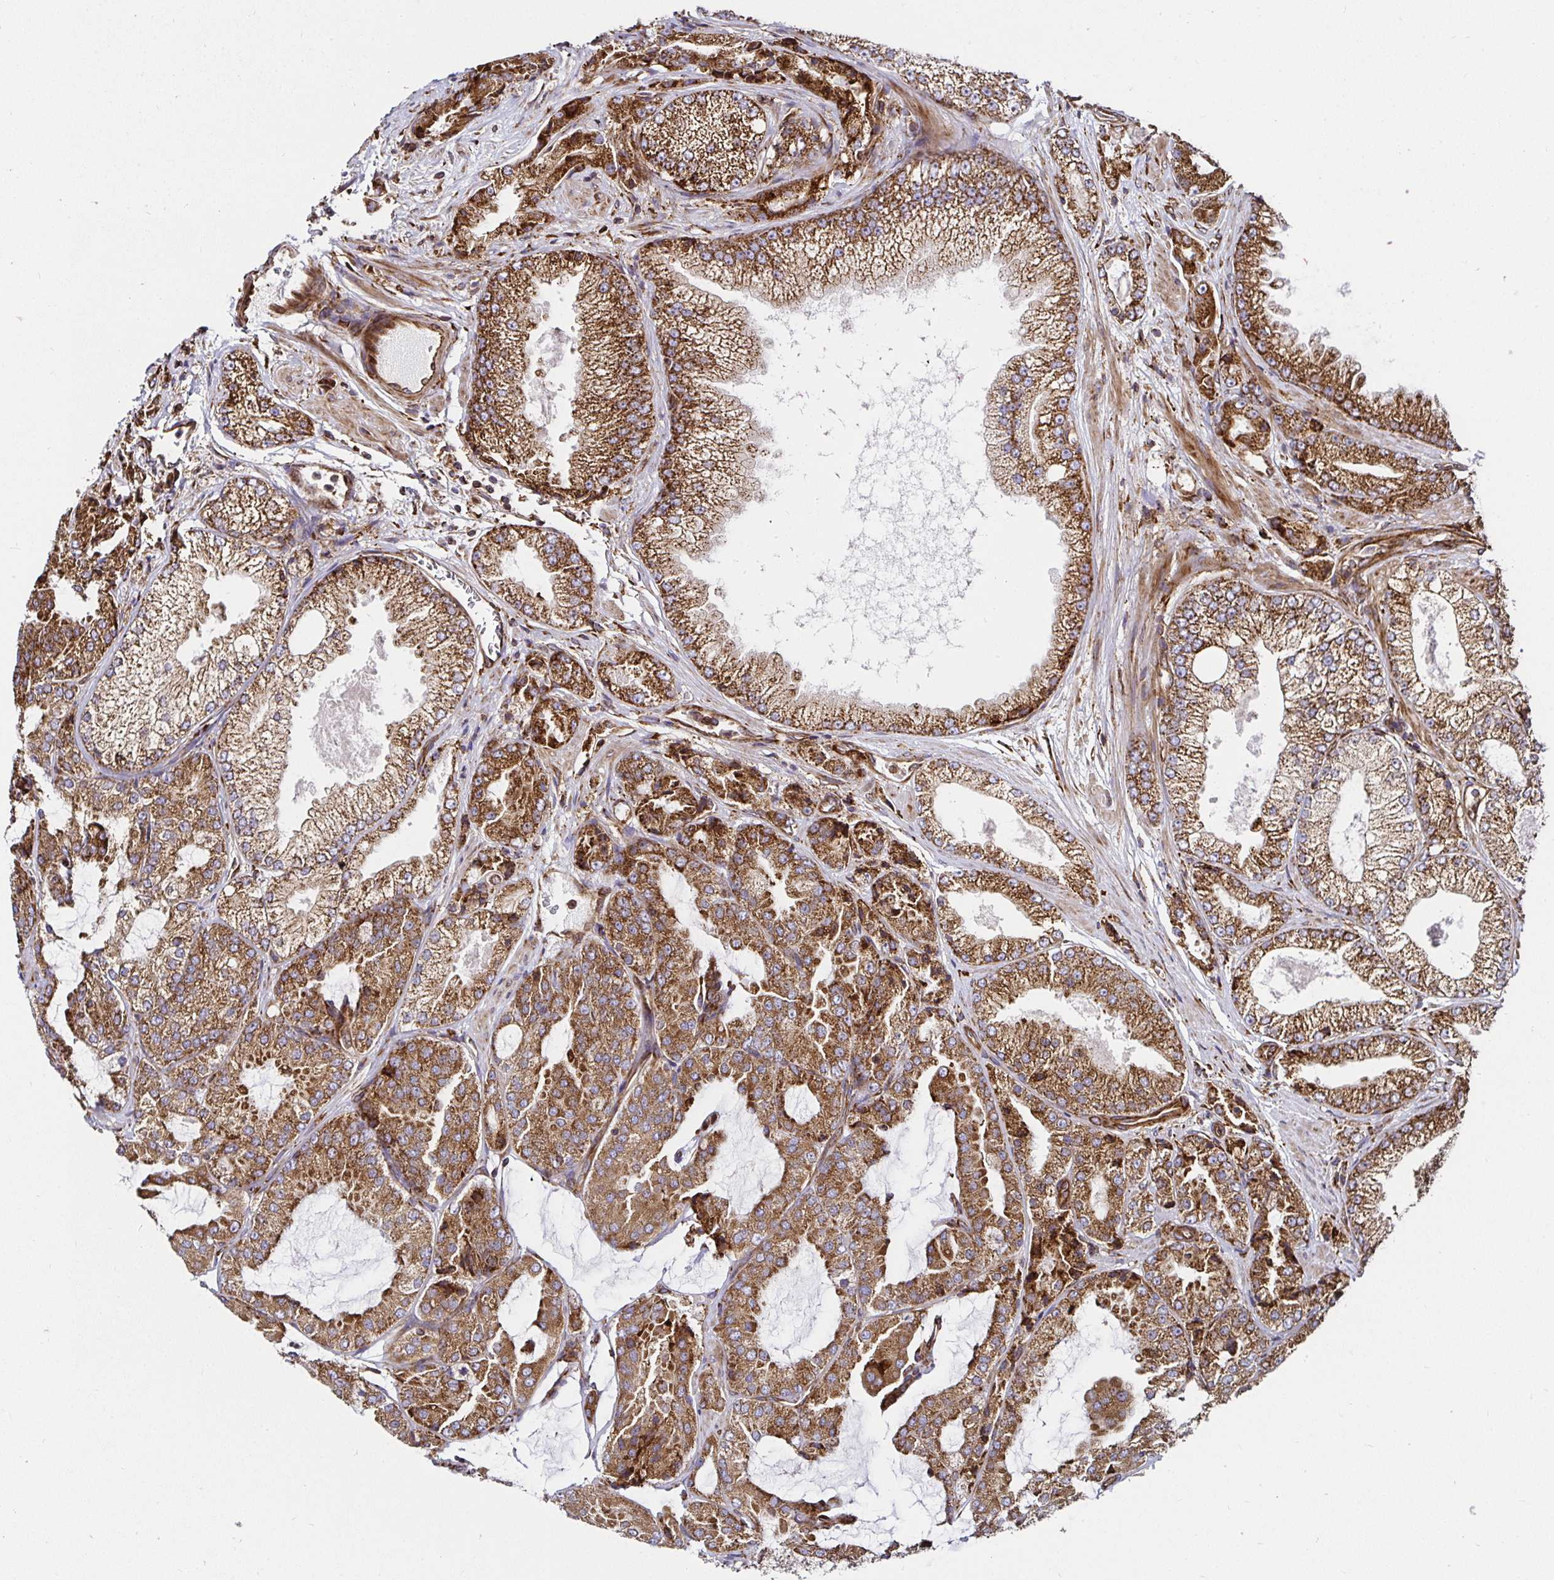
{"staining": {"intensity": "moderate", "quantity": ">75%", "location": "cytoplasmic/membranous"}, "tissue": "prostate cancer", "cell_type": "Tumor cells", "image_type": "cancer", "snomed": [{"axis": "morphology", "description": "Adenocarcinoma, High grade"}, {"axis": "topography", "description": "Prostate"}], "caption": "Brown immunohistochemical staining in prostate cancer (adenocarcinoma (high-grade)) demonstrates moderate cytoplasmic/membranous expression in approximately >75% of tumor cells. The staining was performed using DAB (3,3'-diaminobenzidine), with brown indicating positive protein expression. Nuclei are stained blue with hematoxylin.", "gene": "SMYD3", "patient": {"sex": "male", "age": 68}}